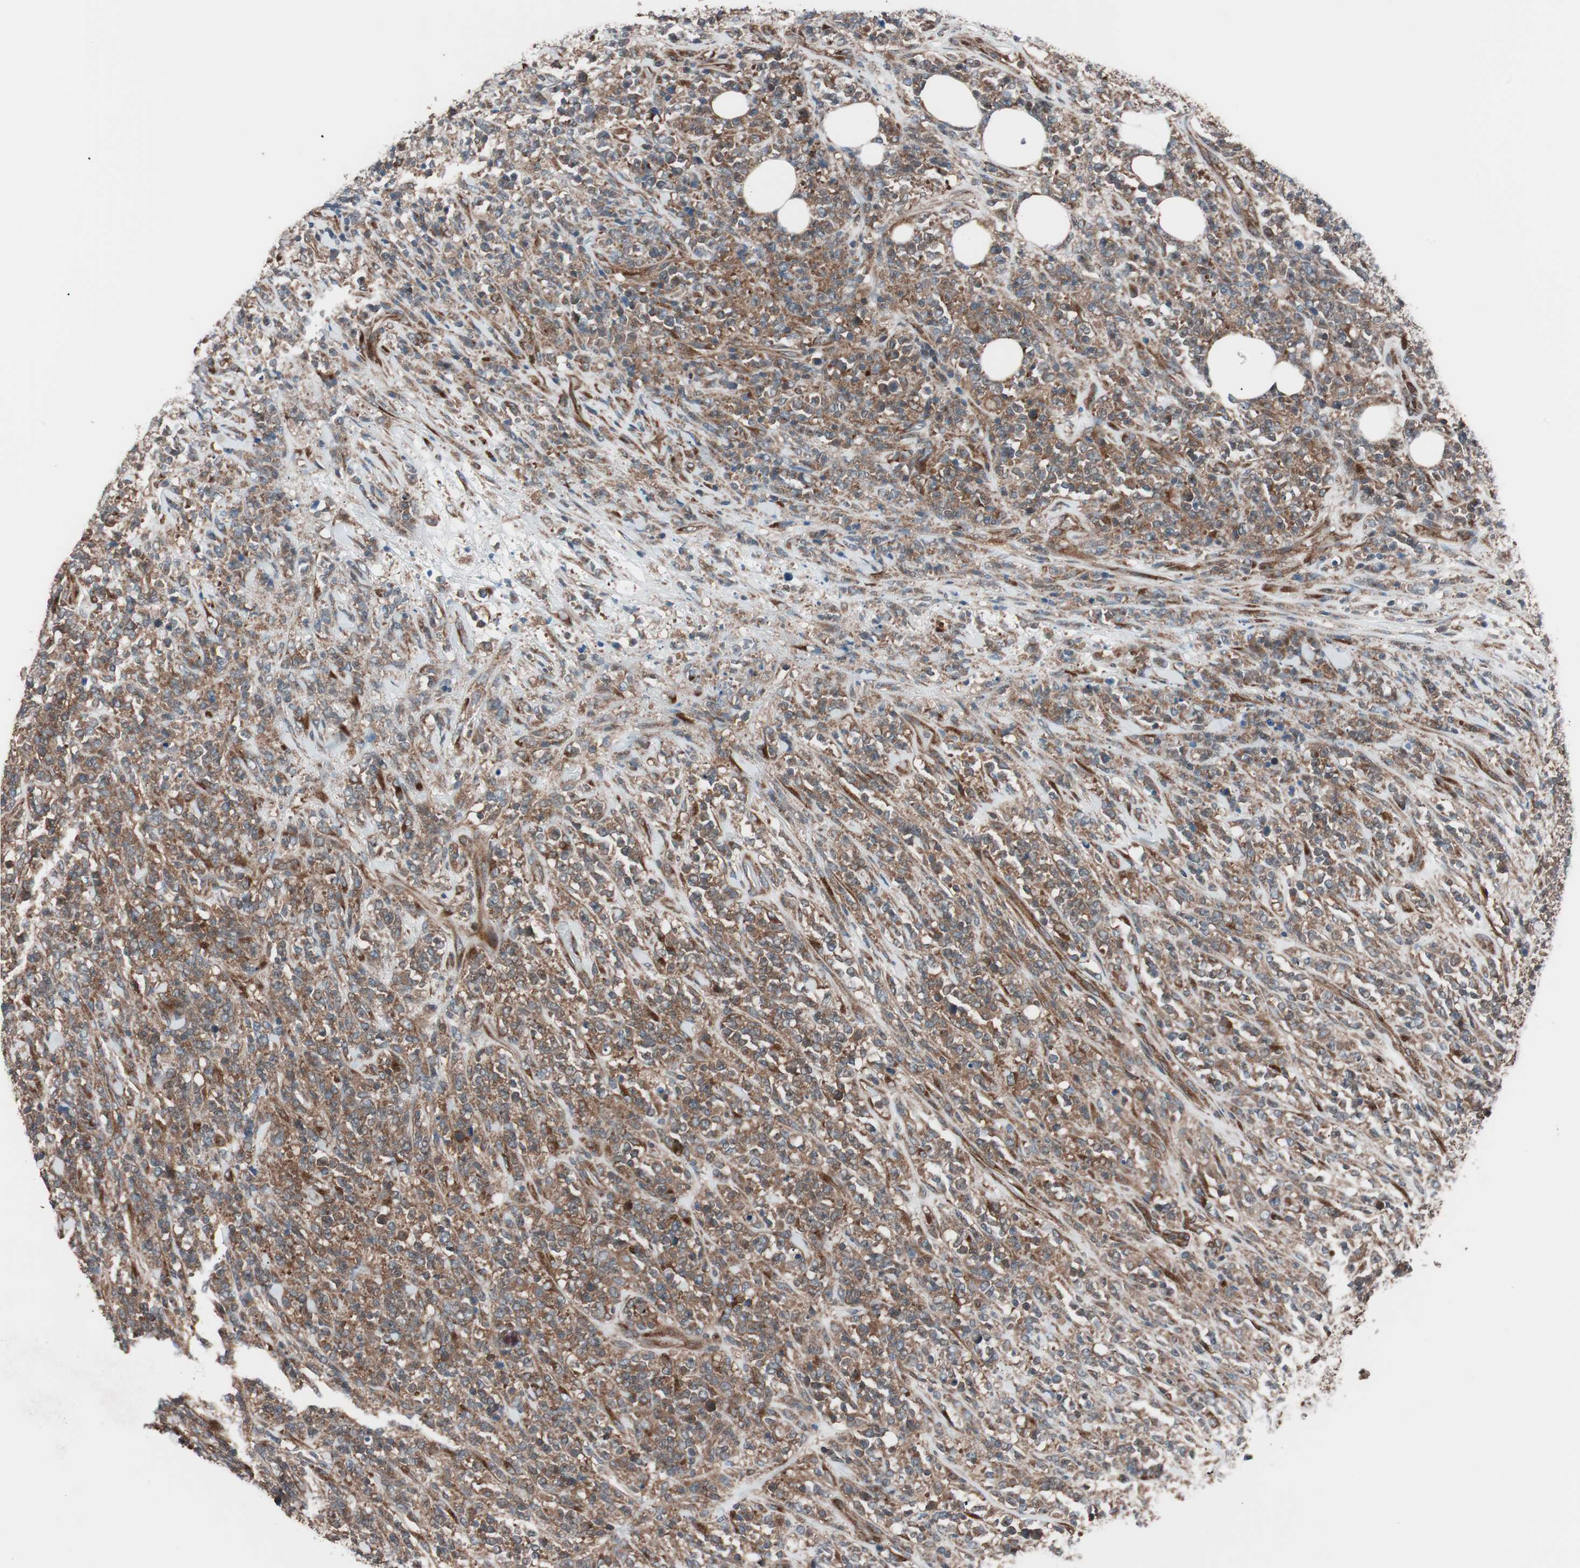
{"staining": {"intensity": "moderate", "quantity": ">75%", "location": "cytoplasmic/membranous"}, "tissue": "lymphoma", "cell_type": "Tumor cells", "image_type": "cancer", "snomed": [{"axis": "morphology", "description": "Malignant lymphoma, non-Hodgkin's type, High grade"}, {"axis": "topography", "description": "Soft tissue"}], "caption": "Human malignant lymphoma, non-Hodgkin's type (high-grade) stained for a protein (brown) reveals moderate cytoplasmic/membranous positive expression in about >75% of tumor cells.", "gene": "SEC31A", "patient": {"sex": "male", "age": 18}}